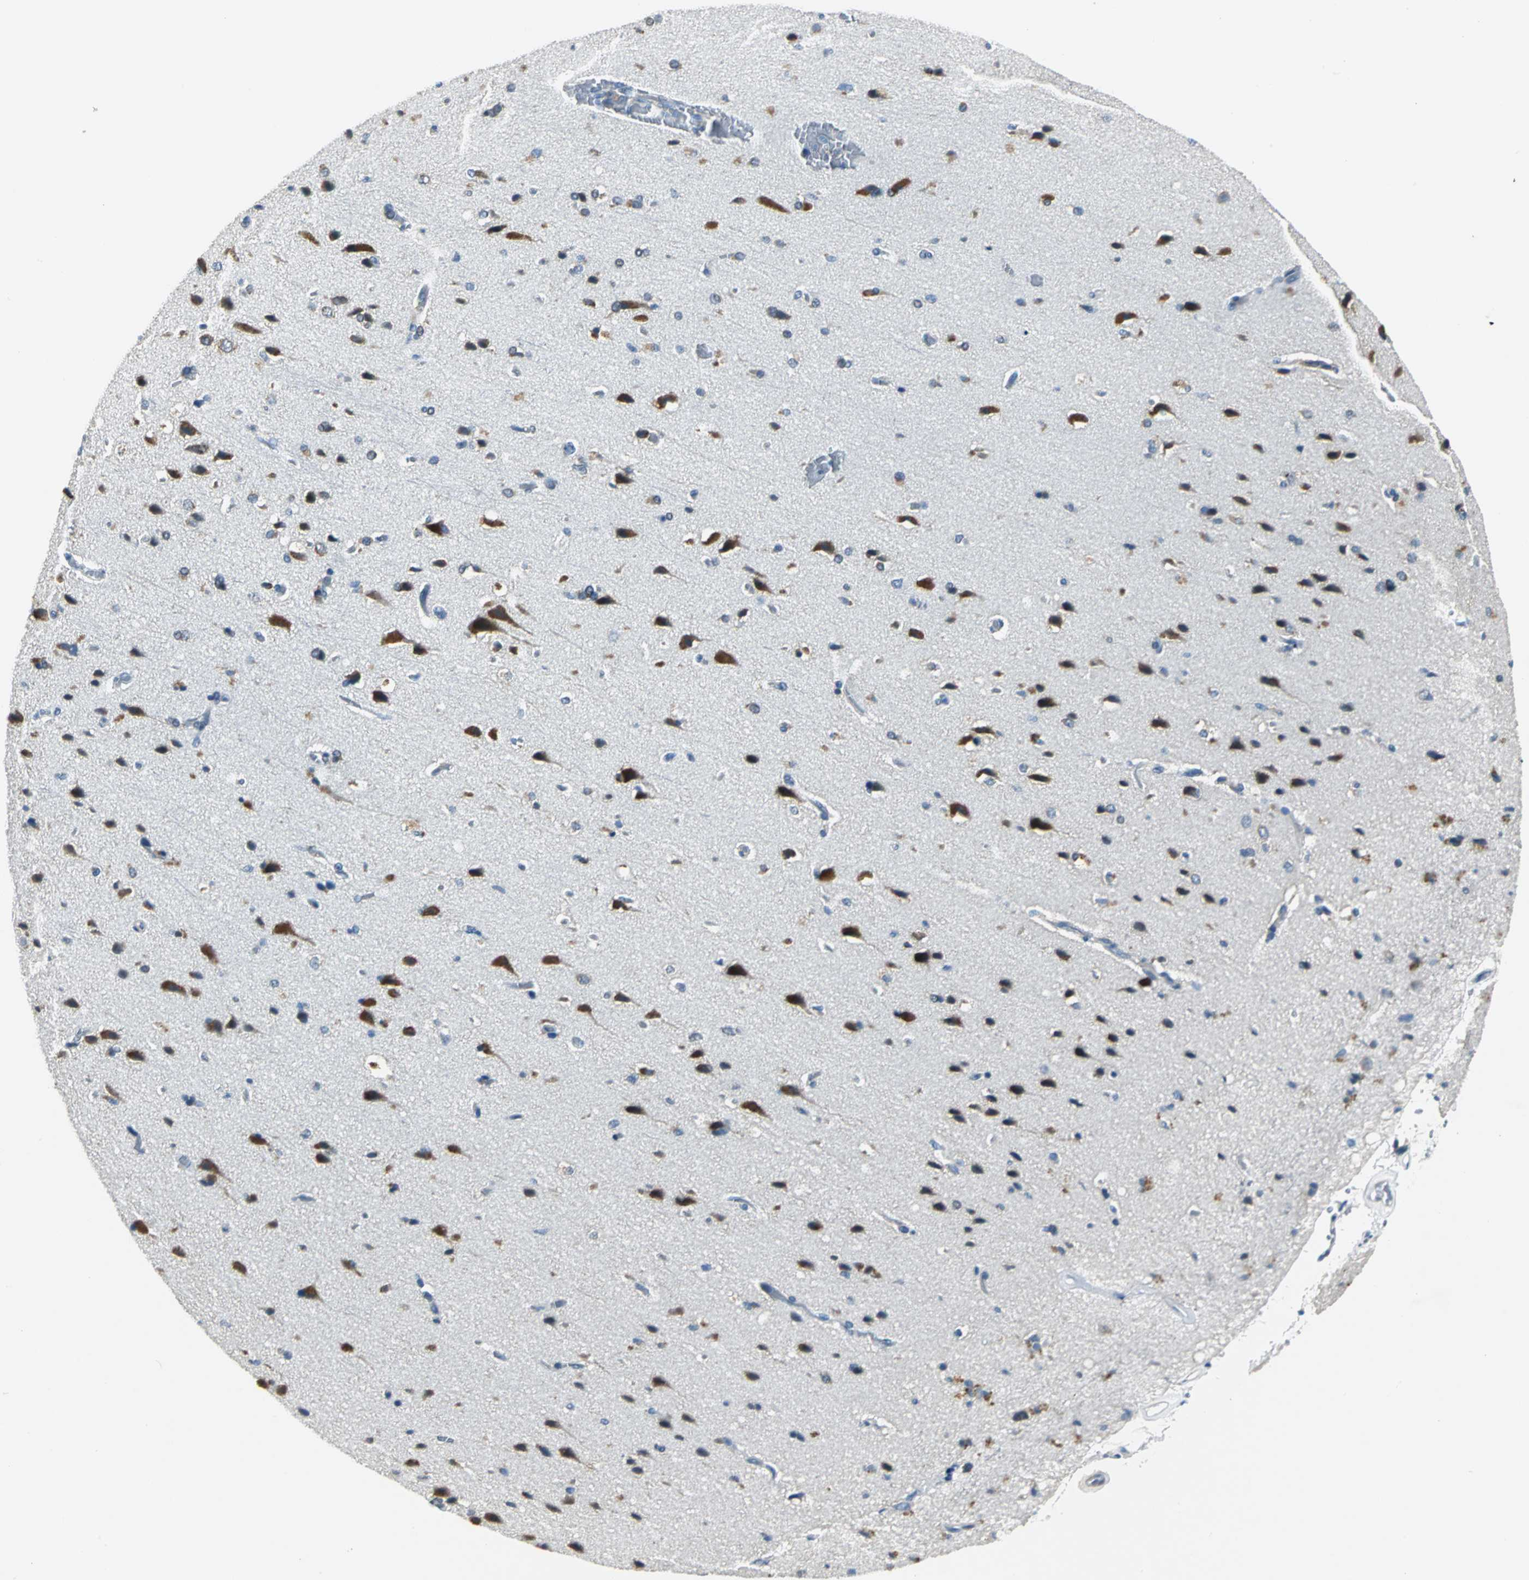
{"staining": {"intensity": "negative", "quantity": "none", "location": "none"}, "tissue": "cerebral cortex", "cell_type": "Endothelial cells", "image_type": "normal", "snomed": [{"axis": "morphology", "description": "Normal tissue, NOS"}, {"axis": "topography", "description": "Cerebral cortex"}], "caption": "An IHC photomicrograph of unremarkable cerebral cortex is shown. There is no staining in endothelial cells of cerebral cortex.", "gene": "ZNF415", "patient": {"sex": "male", "age": 62}}